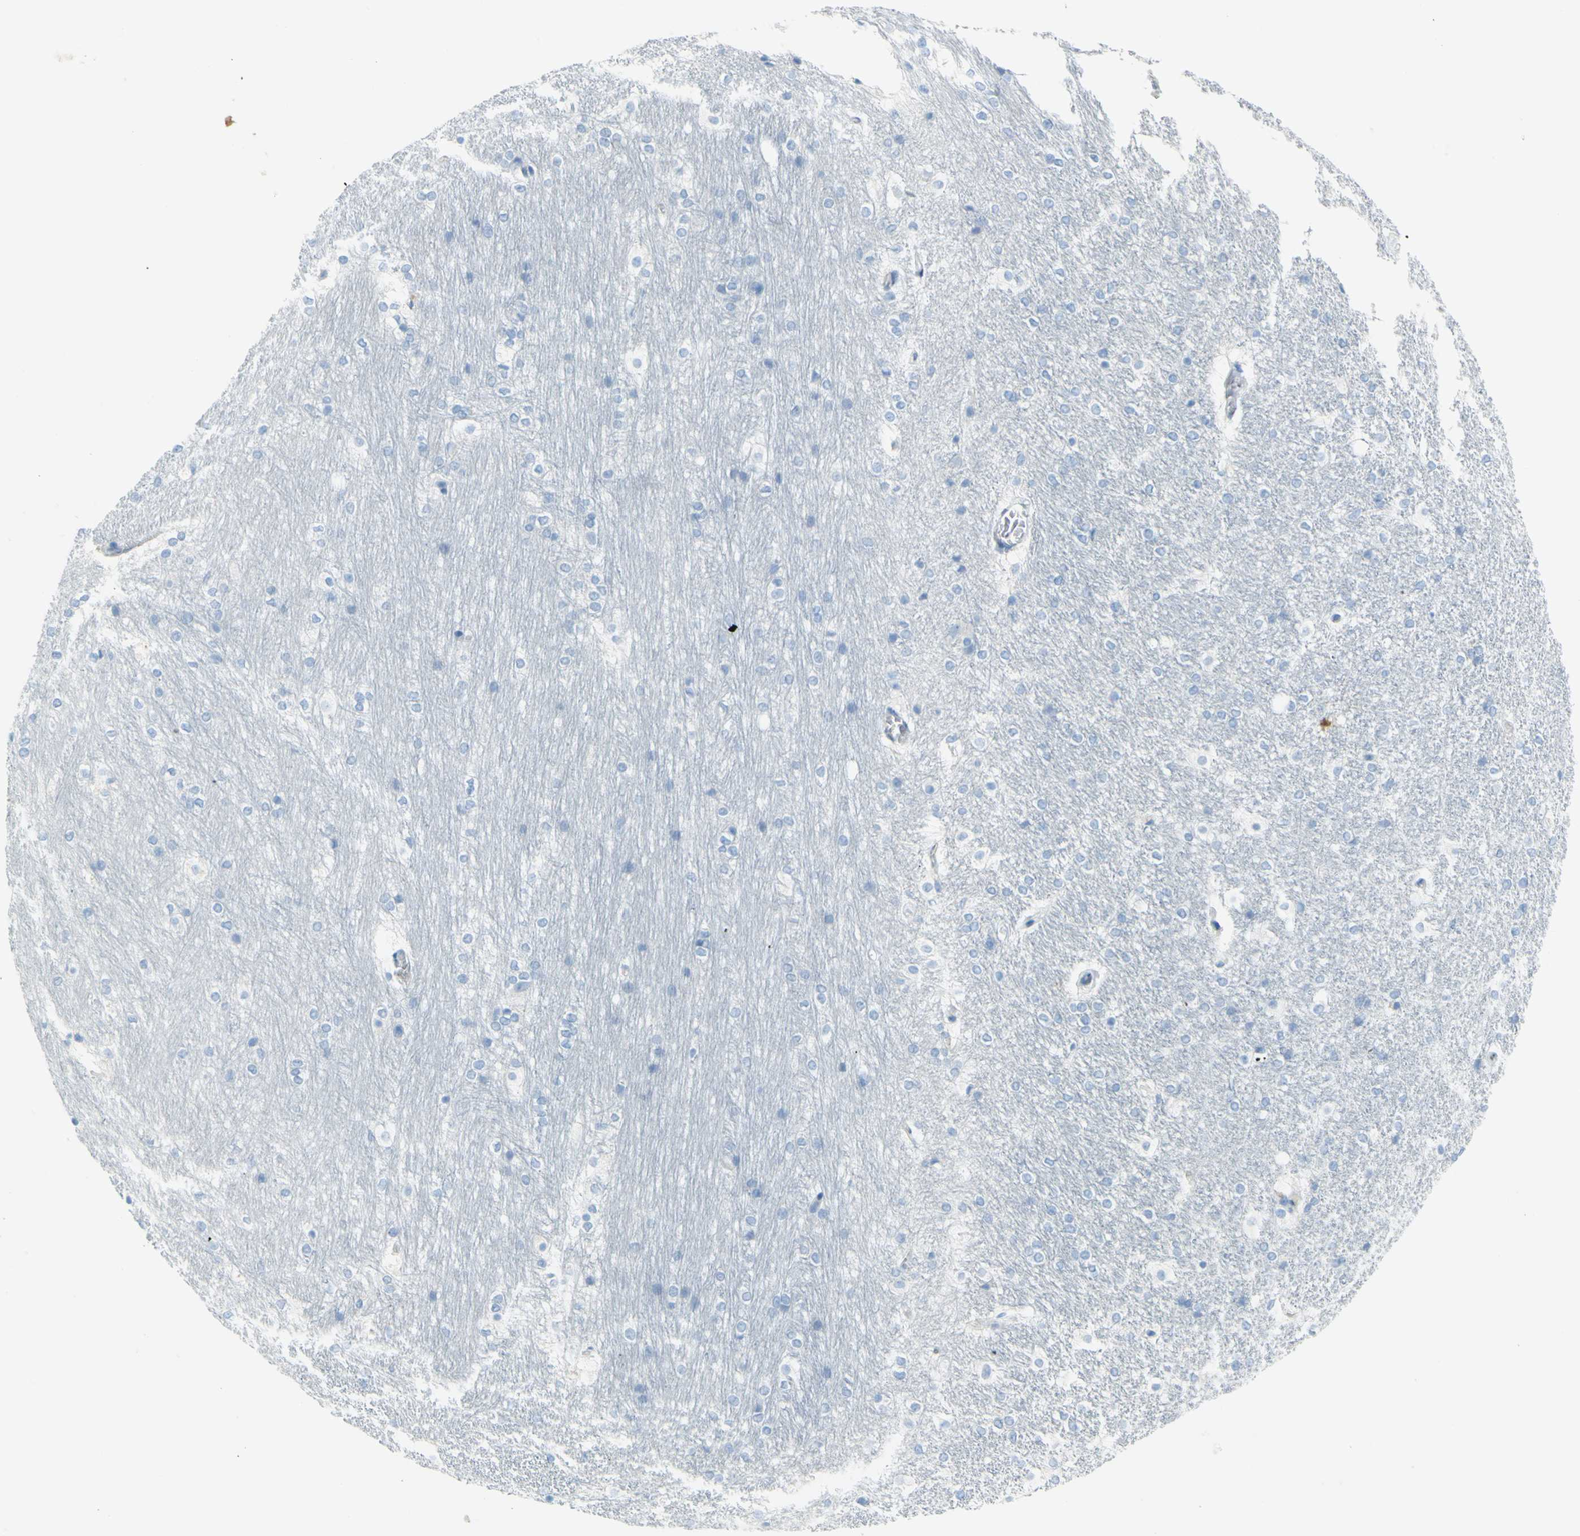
{"staining": {"intensity": "negative", "quantity": "none", "location": "none"}, "tissue": "hippocampus", "cell_type": "Glial cells", "image_type": "normal", "snomed": [{"axis": "morphology", "description": "Normal tissue, NOS"}, {"axis": "topography", "description": "Hippocampus"}], "caption": "DAB (3,3'-diaminobenzidine) immunohistochemical staining of benign hippocampus reveals no significant positivity in glial cells.", "gene": "DCT", "patient": {"sex": "female", "age": 19}}